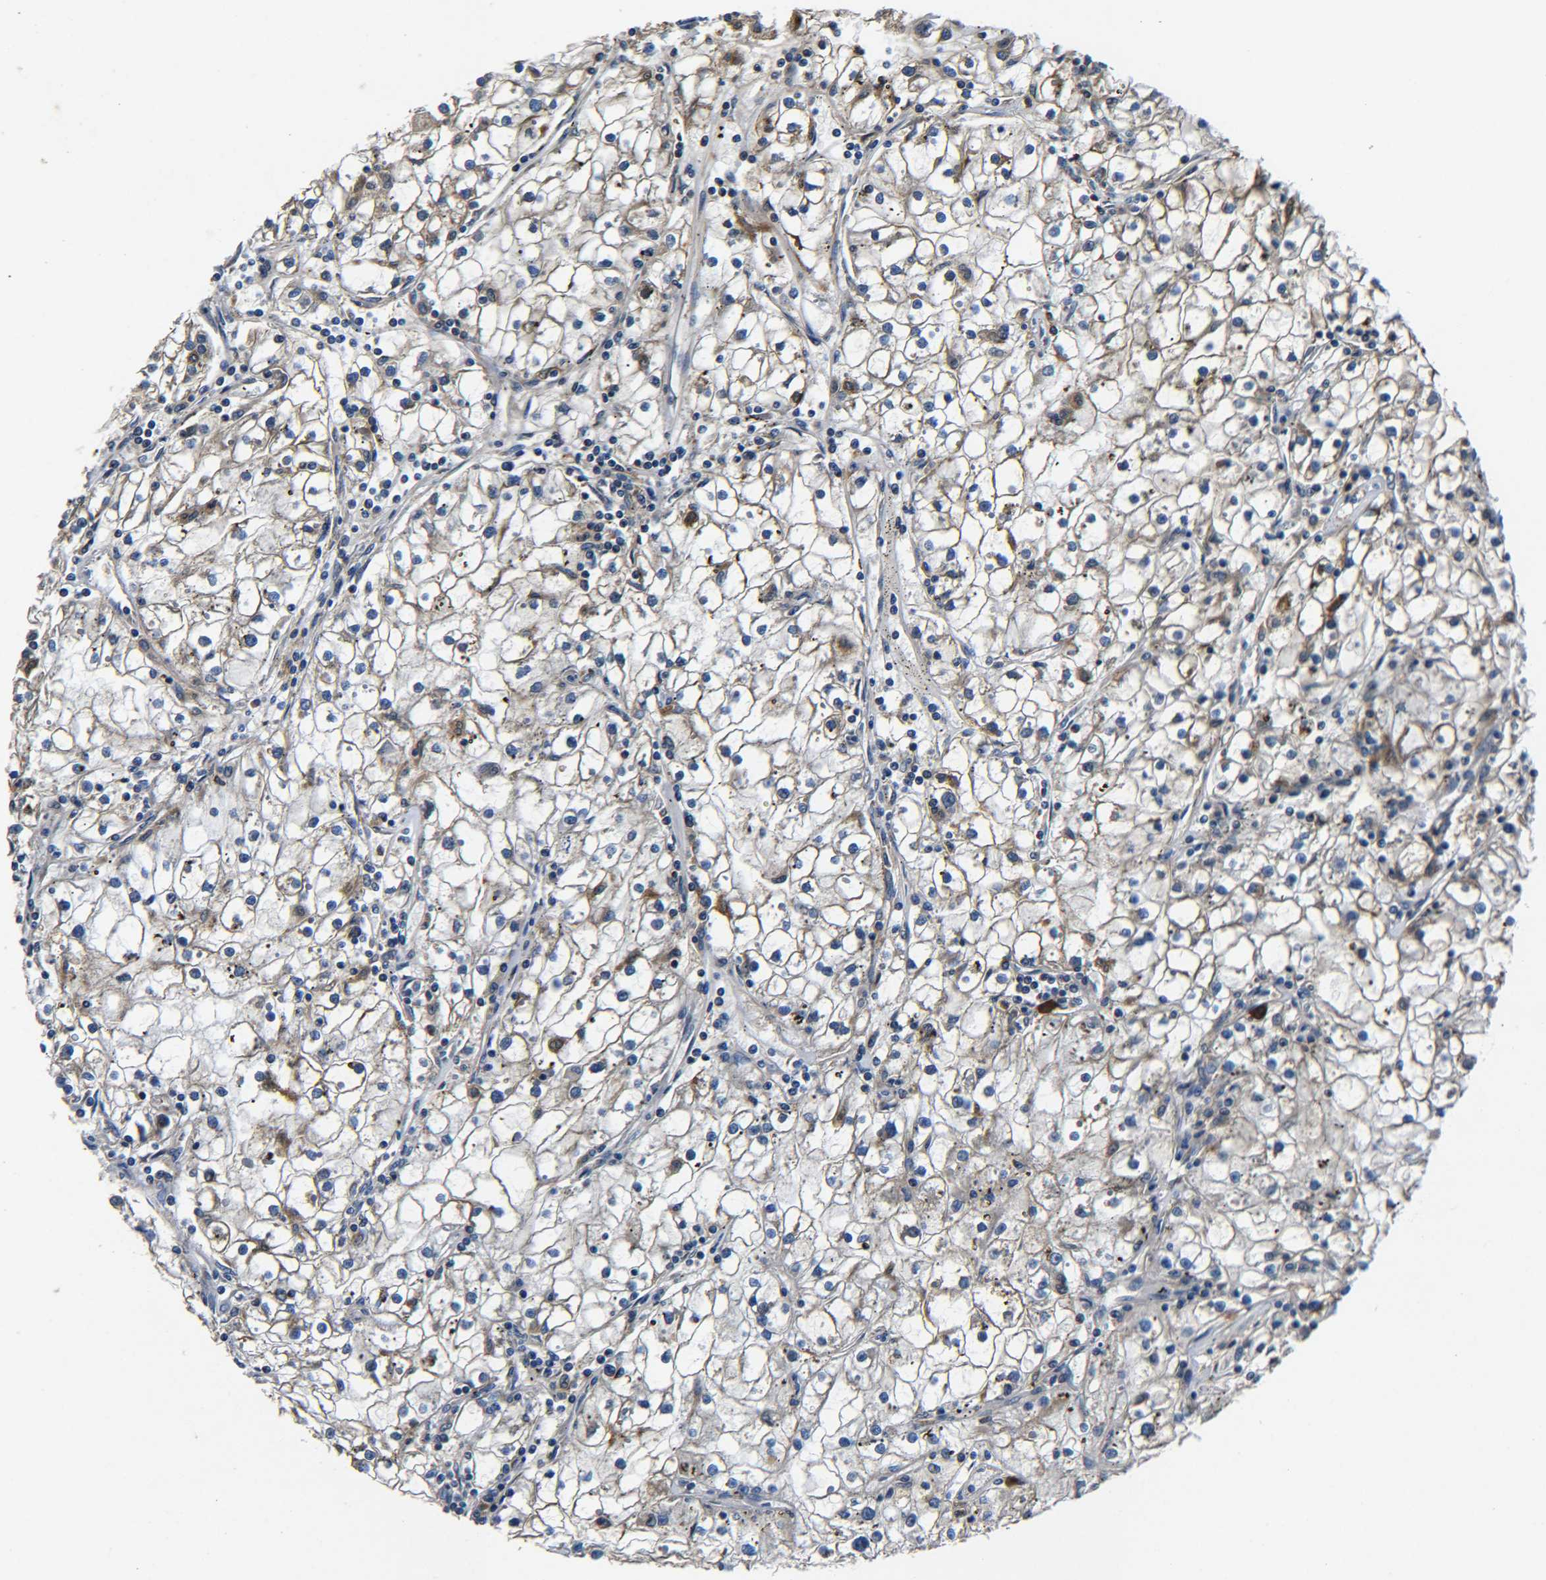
{"staining": {"intensity": "weak", "quantity": "25%-75%", "location": "cytoplasmic/membranous"}, "tissue": "renal cancer", "cell_type": "Tumor cells", "image_type": "cancer", "snomed": [{"axis": "morphology", "description": "Adenocarcinoma, NOS"}, {"axis": "topography", "description": "Kidney"}], "caption": "High-magnification brightfield microscopy of renal cancer (adenocarcinoma) stained with DAB (3,3'-diaminobenzidine) (brown) and counterstained with hematoxylin (blue). tumor cells exhibit weak cytoplasmic/membranous expression is appreciated in about25%-75% of cells.", "gene": "RAB1B", "patient": {"sex": "male", "age": 56}}